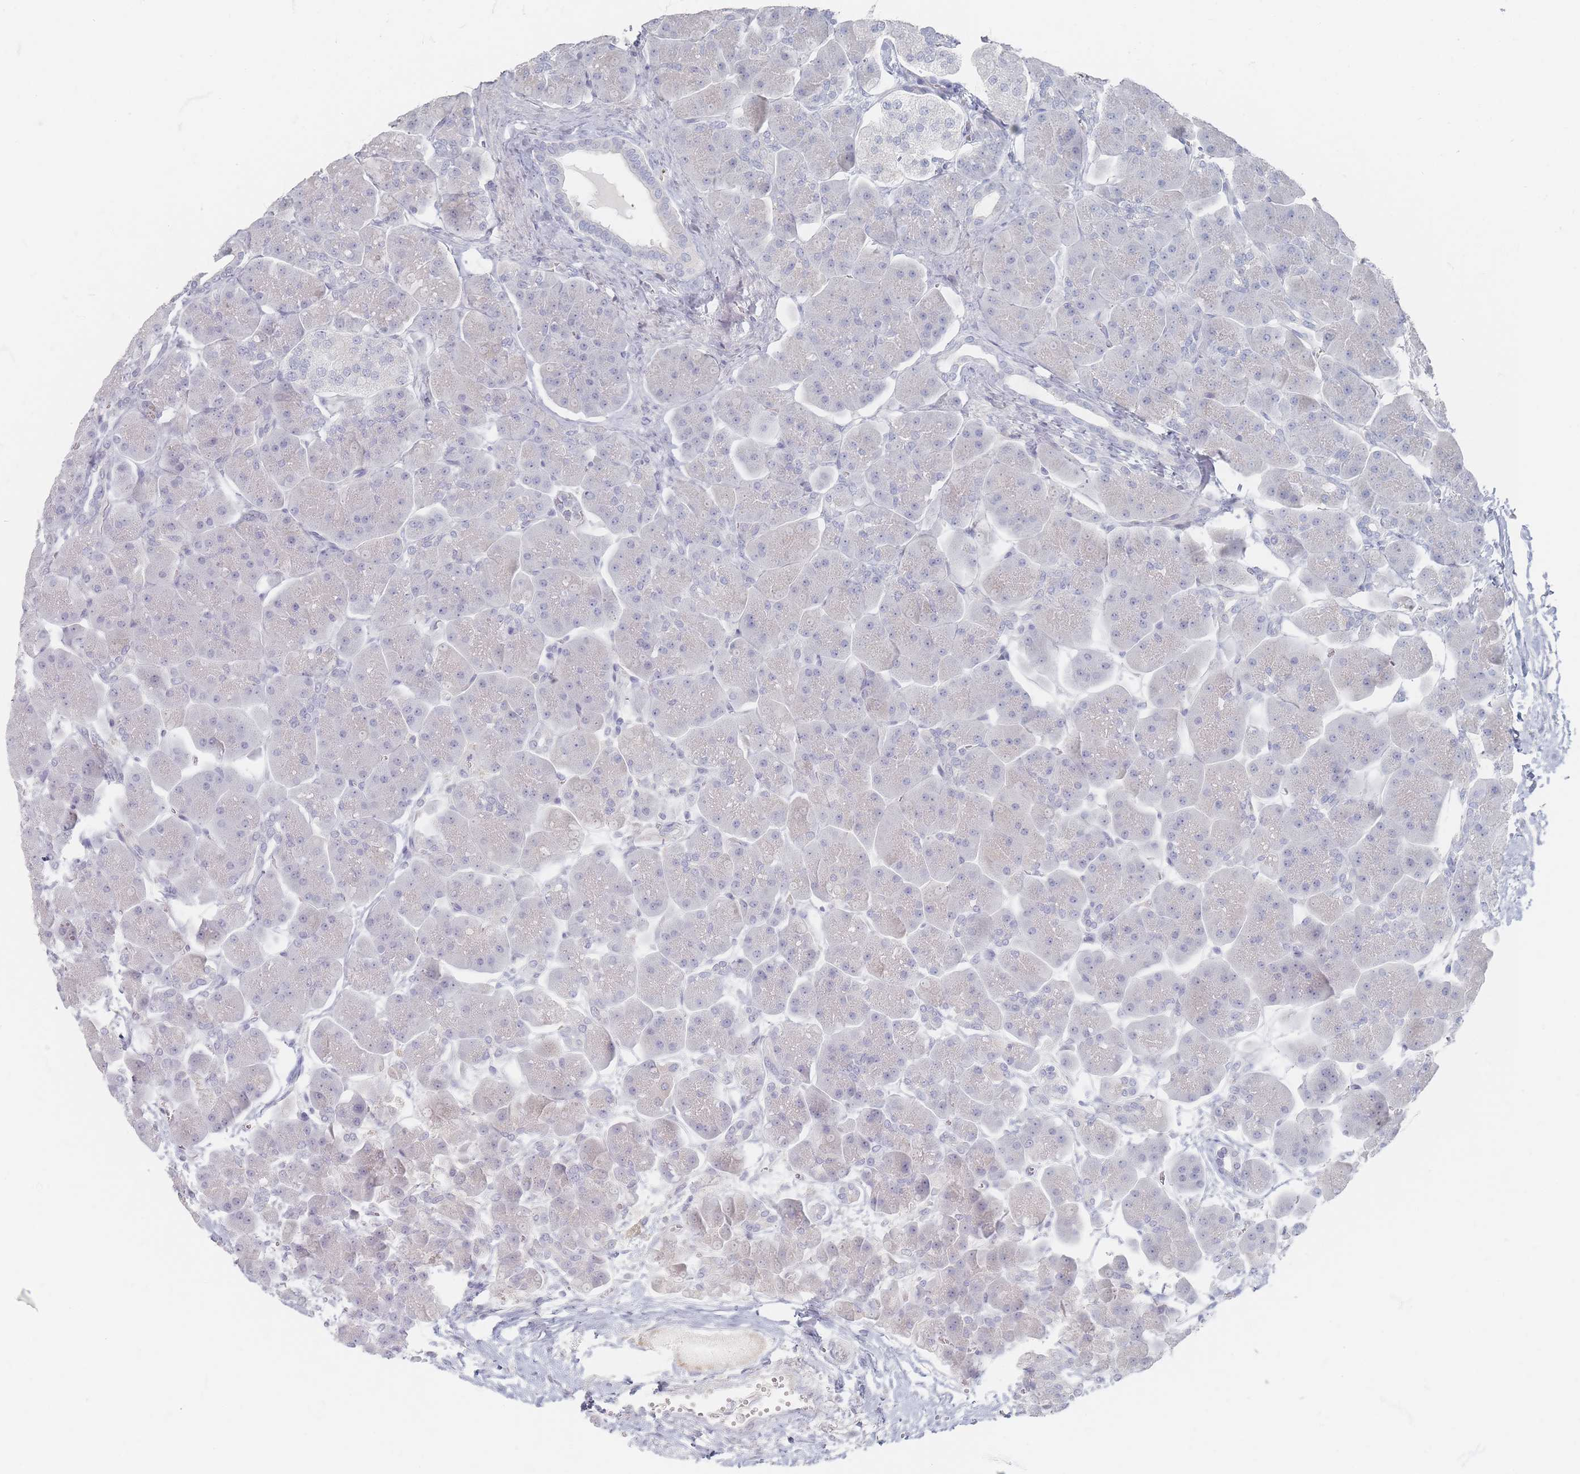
{"staining": {"intensity": "negative", "quantity": "none", "location": "none"}, "tissue": "pancreas", "cell_type": "Exocrine glandular cells", "image_type": "normal", "snomed": [{"axis": "morphology", "description": "Normal tissue, NOS"}, {"axis": "topography", "description": "Pancreas"}], "caption": "The immunohistochemistry (IHC) micrograph has no significant staining in exocrine glandular cells of pancreas.", "gene": "CD37", "patient": {"sex": "male", "age": 66}}